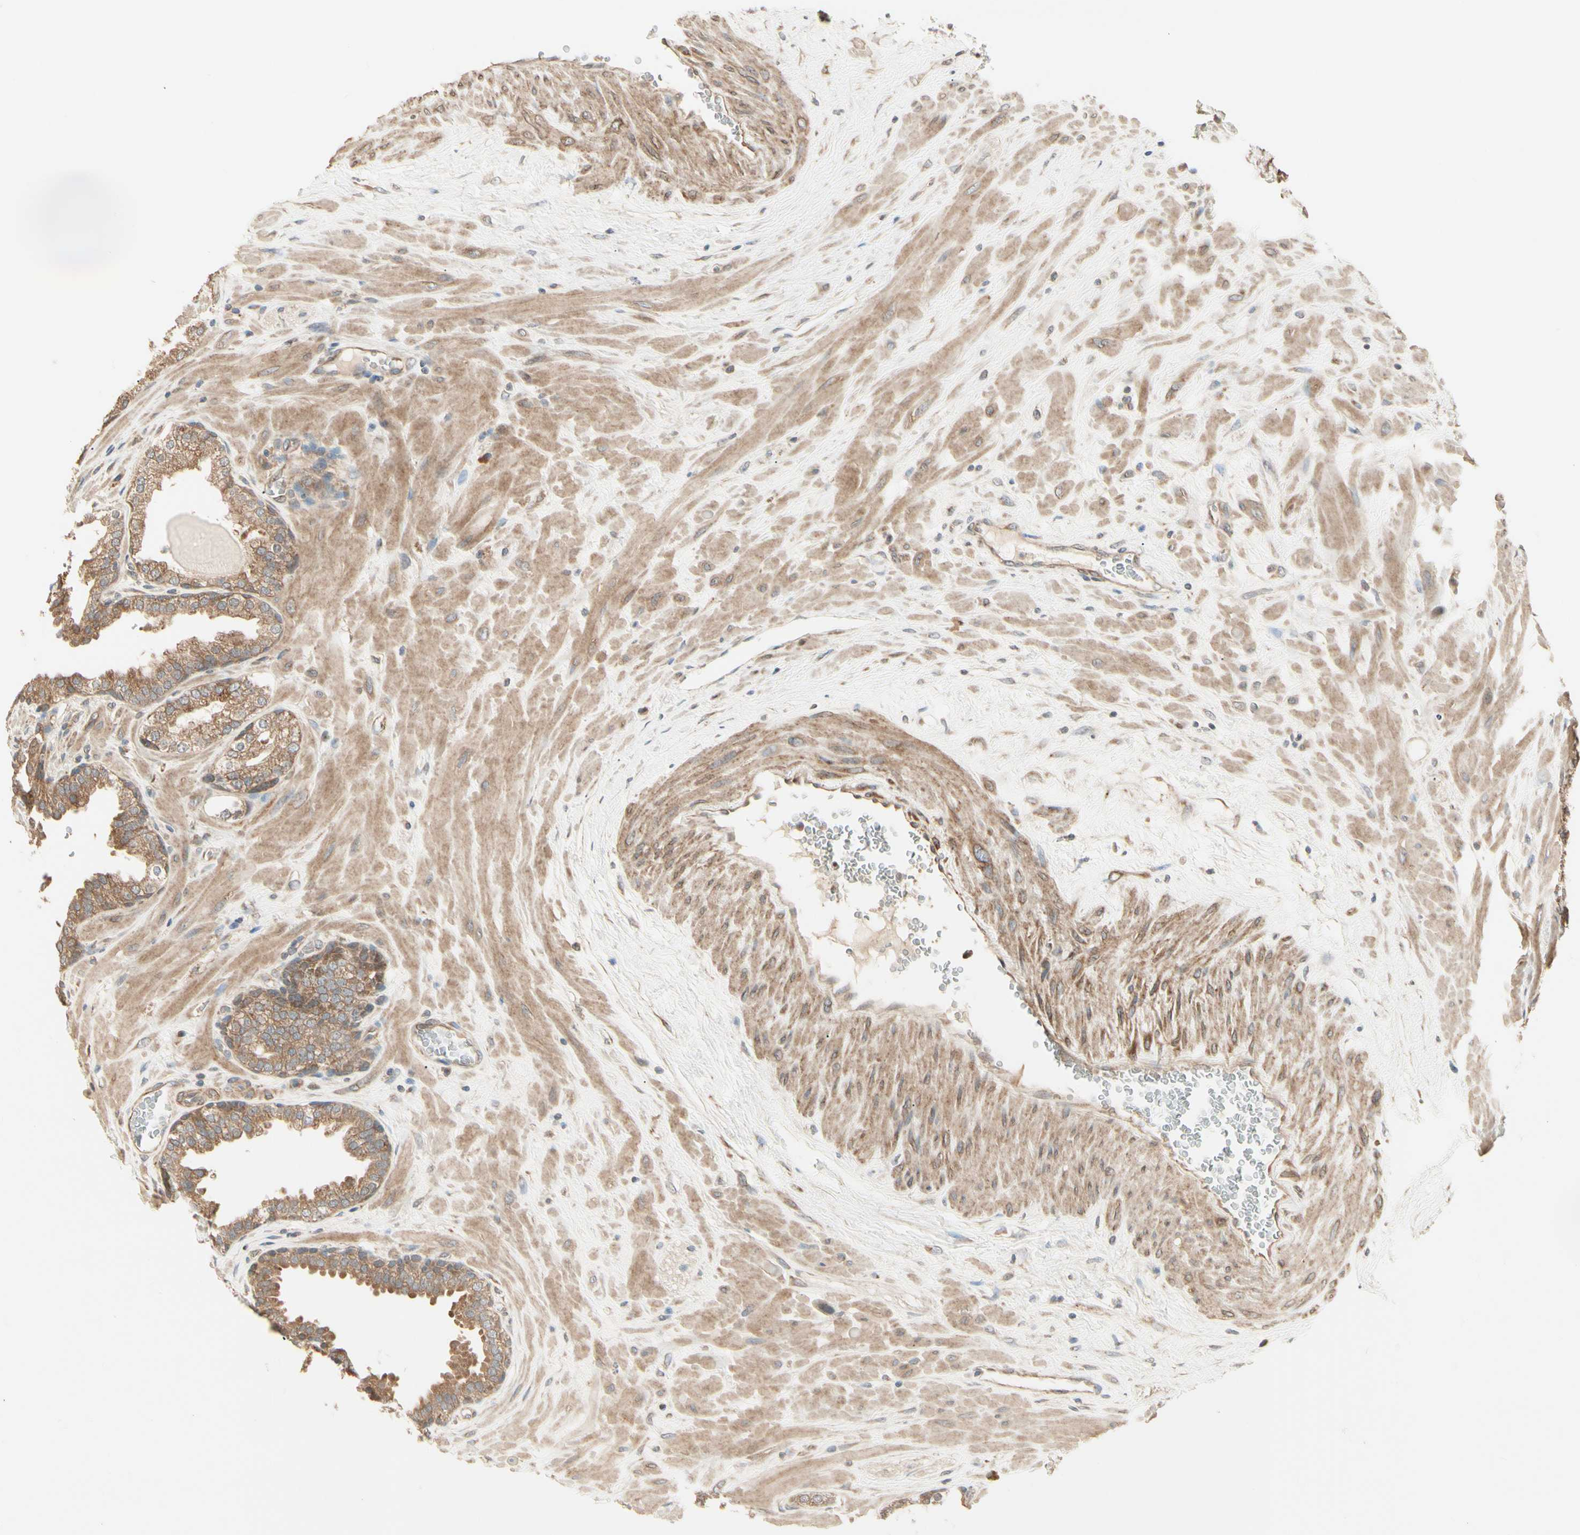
{"staining": {"intensity": "moderate", "quantity": ">75%", "location": "cytoplasmic/membranous"}, "tissue": "prostate", "cell_type": "Glandular cells", "image_type": "normal", "snomed": [{"axis": "morphology", "description": "Normal tissue, NOS"}, {"axis": "topography", "description": "Prostate"}], "caption": "This histopathology image displays unremarkable prostate stained with immunohistochemistry (IHC) to label a protein in brown. The cytoplasmic/membranous of glandular cells show moderate positivity for the protein. Nuclei are counter-stained blue.", "gene": "IRAG1", "patient": {"sex": "male", "age": 51}}